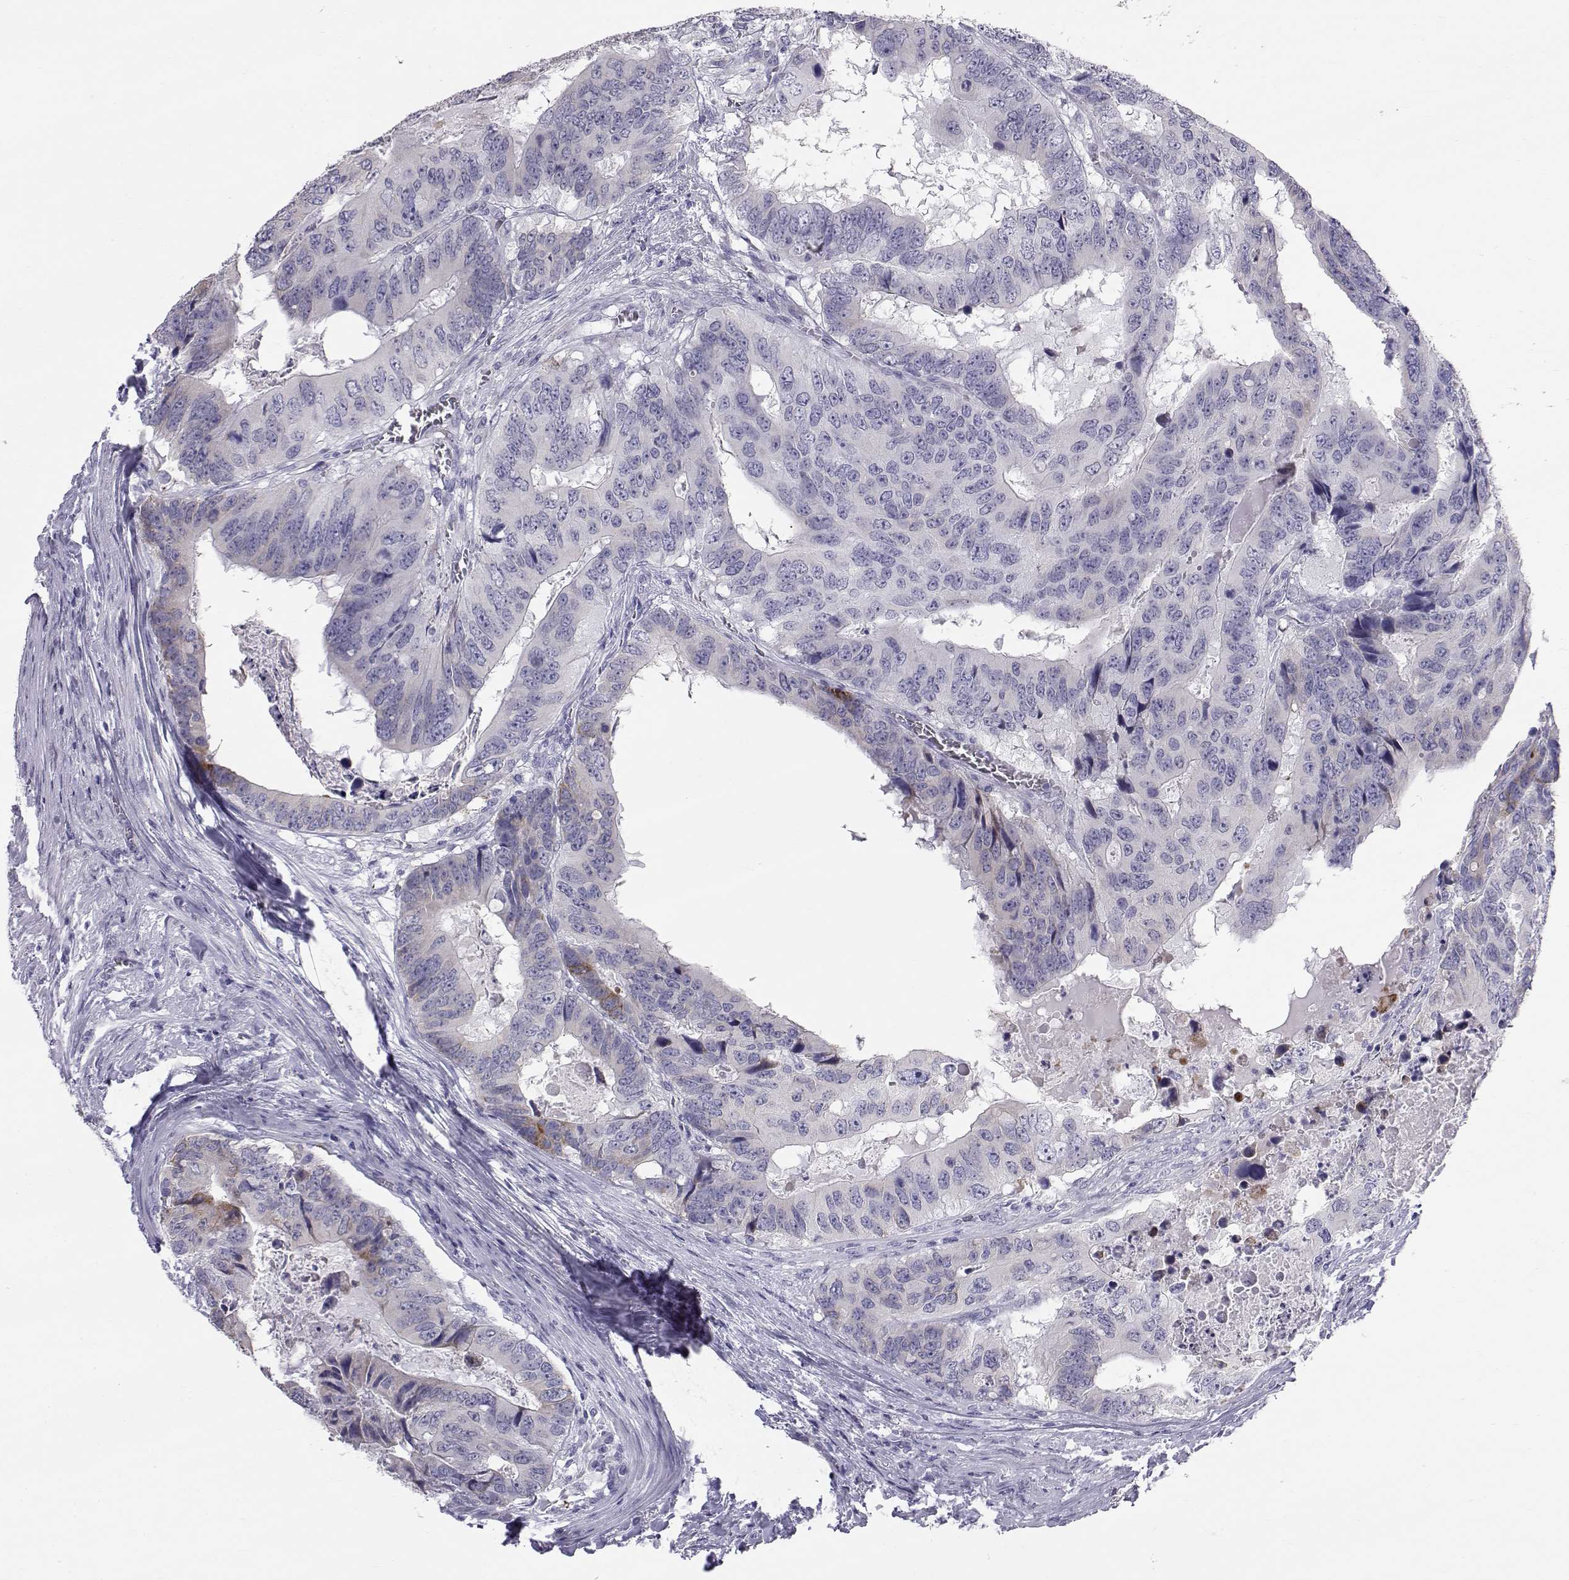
{"staining": {"intensity": "moderate", "quantity": "<25%", "location": "cytoplasmic/membranous"}, "tissue": "colorectal cancer", "cell_type": "Tumor cells", "image_type": "cancer", "snomed": [{"axis": "morphology", "description": "Adenocarcinoma, NOS"}, {"axis": "topography", "description": "Colon"}], "caption": "DAB immunohistochemical staining of human colorectal adenocarcinoma reveals moderate cytoplasmic/membranous protein positivity in approximately <25% of tumor cells. (DAB (3,3'-diaminobenzidine) IHC with brightfield microscopy, high magnification).", "gene": "RNASE12", "patient": {"sex": "male", "age": 79}}